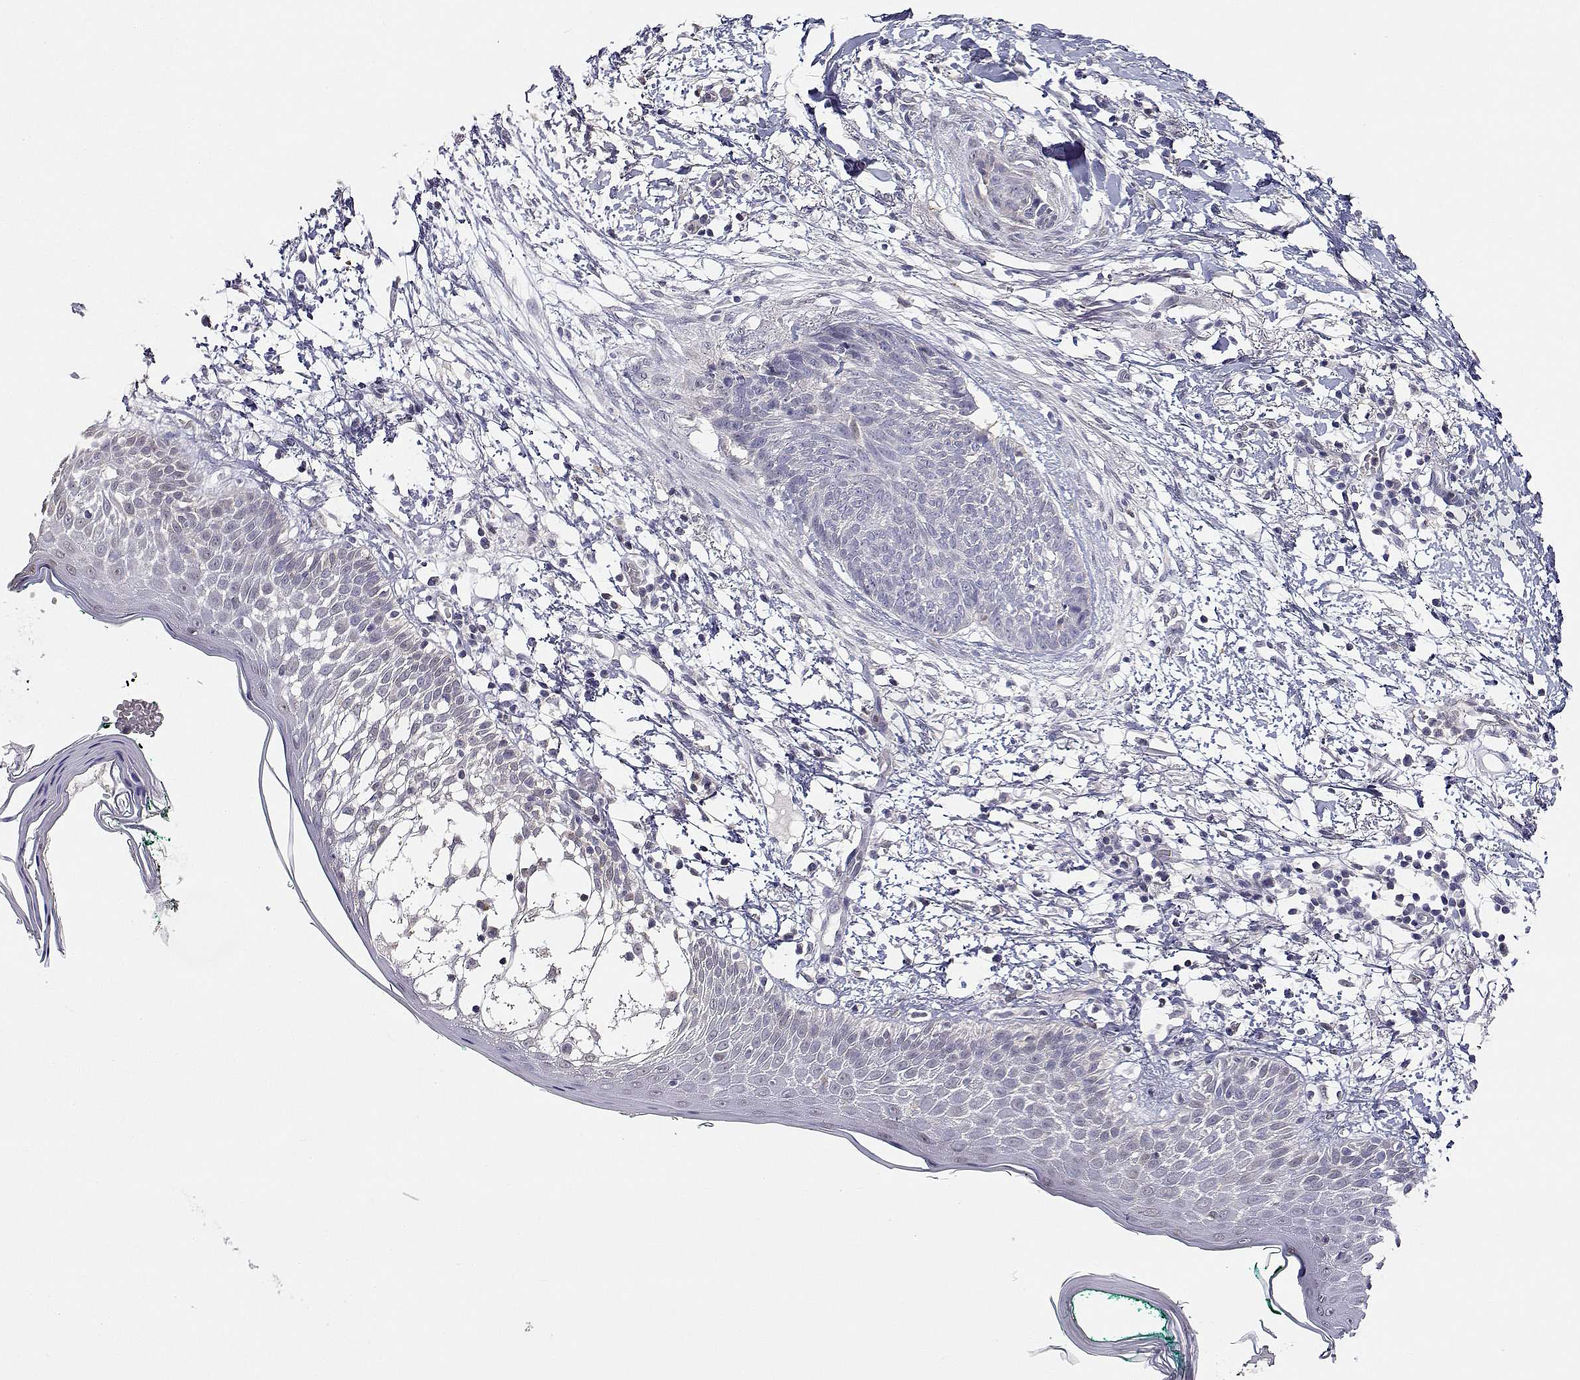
{"staining": {"intensity": "negative", "quantity": "none", "location": "none"}, "tissue": "skin cancer", "cell_type": "Tumor cells", "image_type": "cancer", "snomed": [{"axis": "morphology", "description": "Normal tissue, NOS"}, {"axis": "morphology", "description": "Basal cell carcinoma"}, {"axis": "topography", "description": "Skin"}], "caption": "Immunohistochemistry (IHC) of human basal cell carcinoma (skin) demonstrates no positivity in tumor cells. (Immunohistochemistry, brightfield microscopy, high magnification).", "gene": "ADA", "patient": {"sex": "male", "age": 84}}